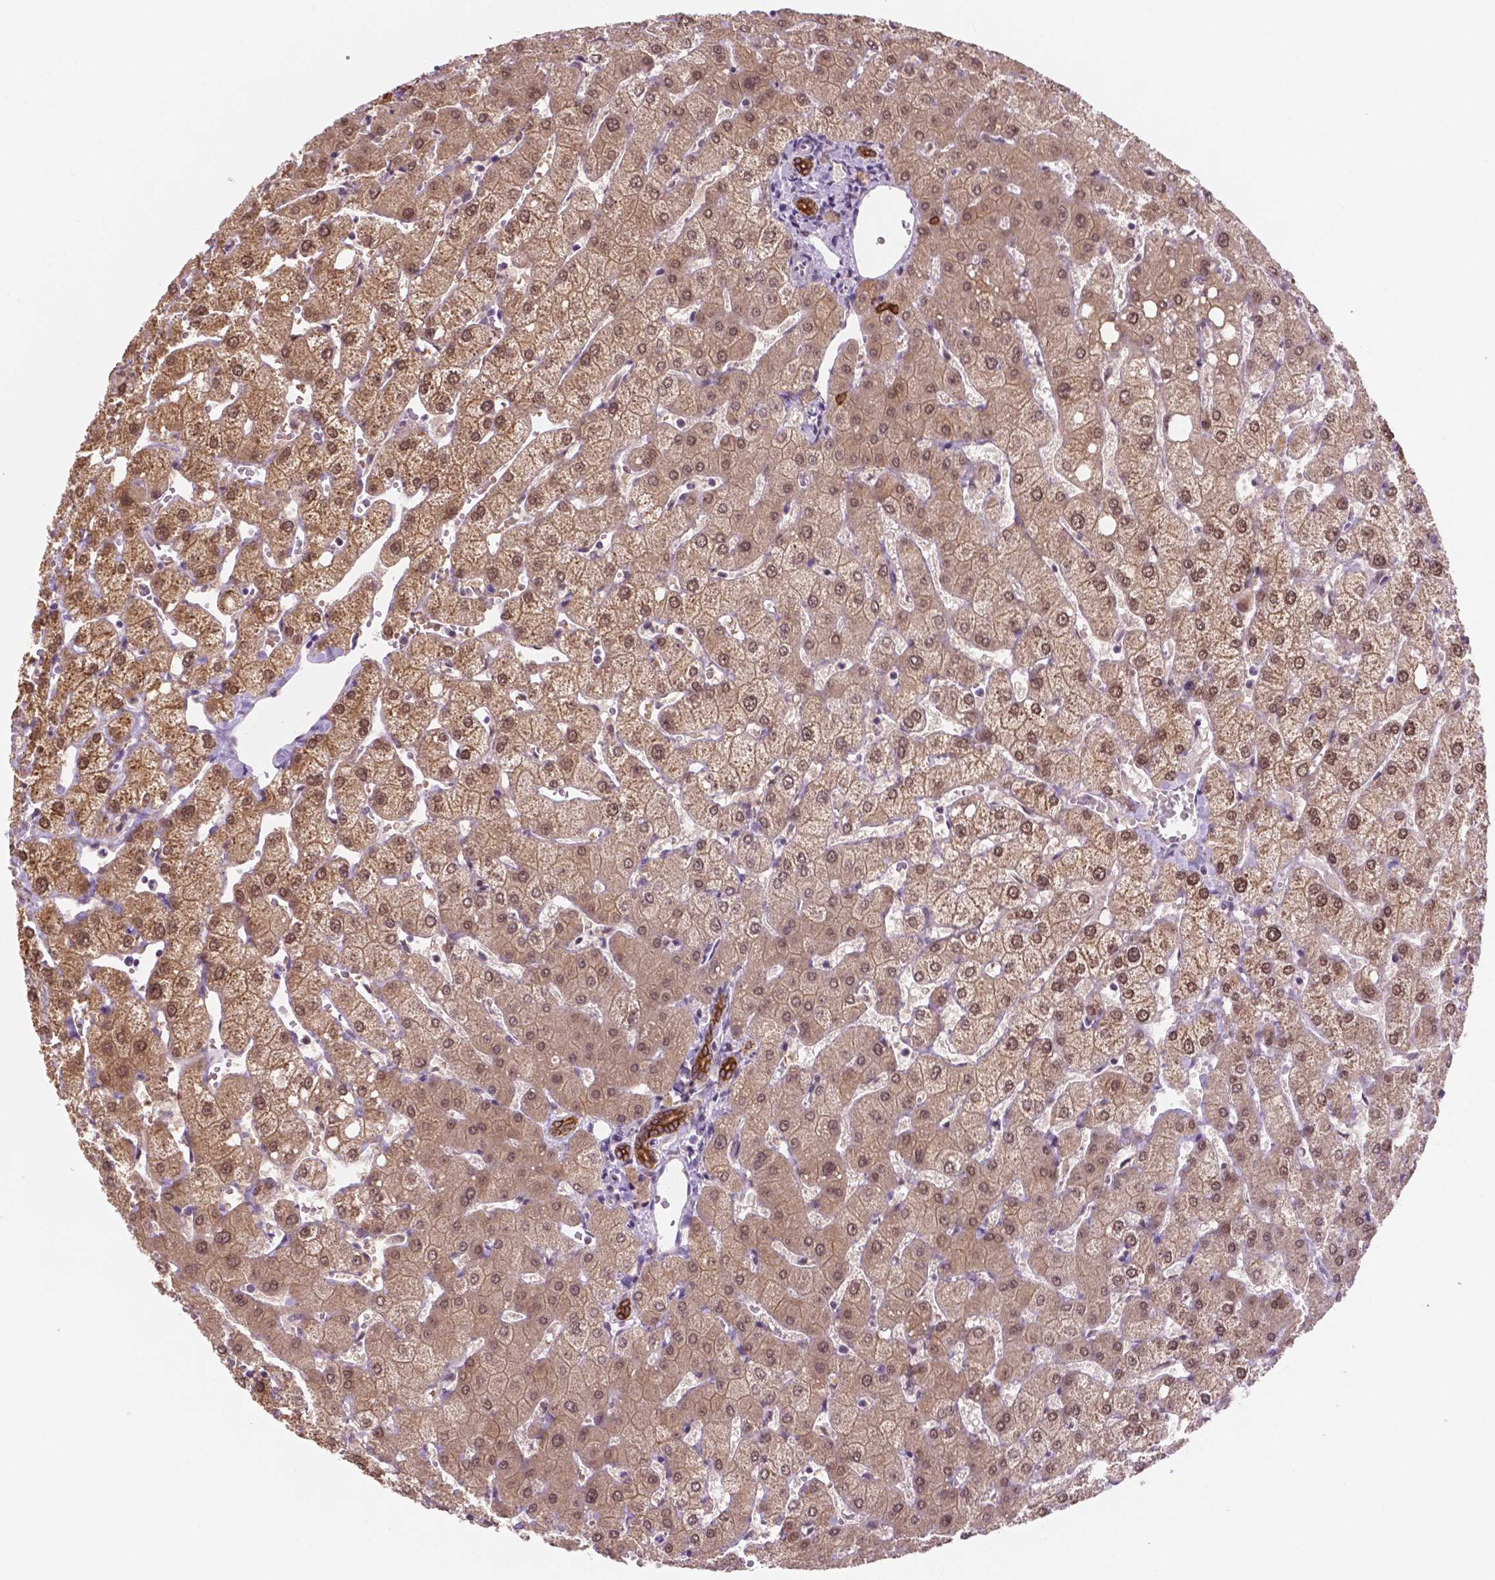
{"staining": {"intensity": "strong", "quantity": ">75%", "location": "cytoplasmic/membranous"}, "tissue": "liver", "cell_type": "Cholangiocytes", "image_type": "normal", "snomed": [{"axis": "morphology", "description": "Normal tissue, NOS"}, {"axis": "topography", "description": "Liver"}], "caption": "Immunohistochemical staining of normal liver displays >75% levels of strong cytoplasmic/membranous protein positivity in approximately >75% of cholangiocytes.", "gene": "SHLD3", "patient": {"sex": "female", "age": 54}}